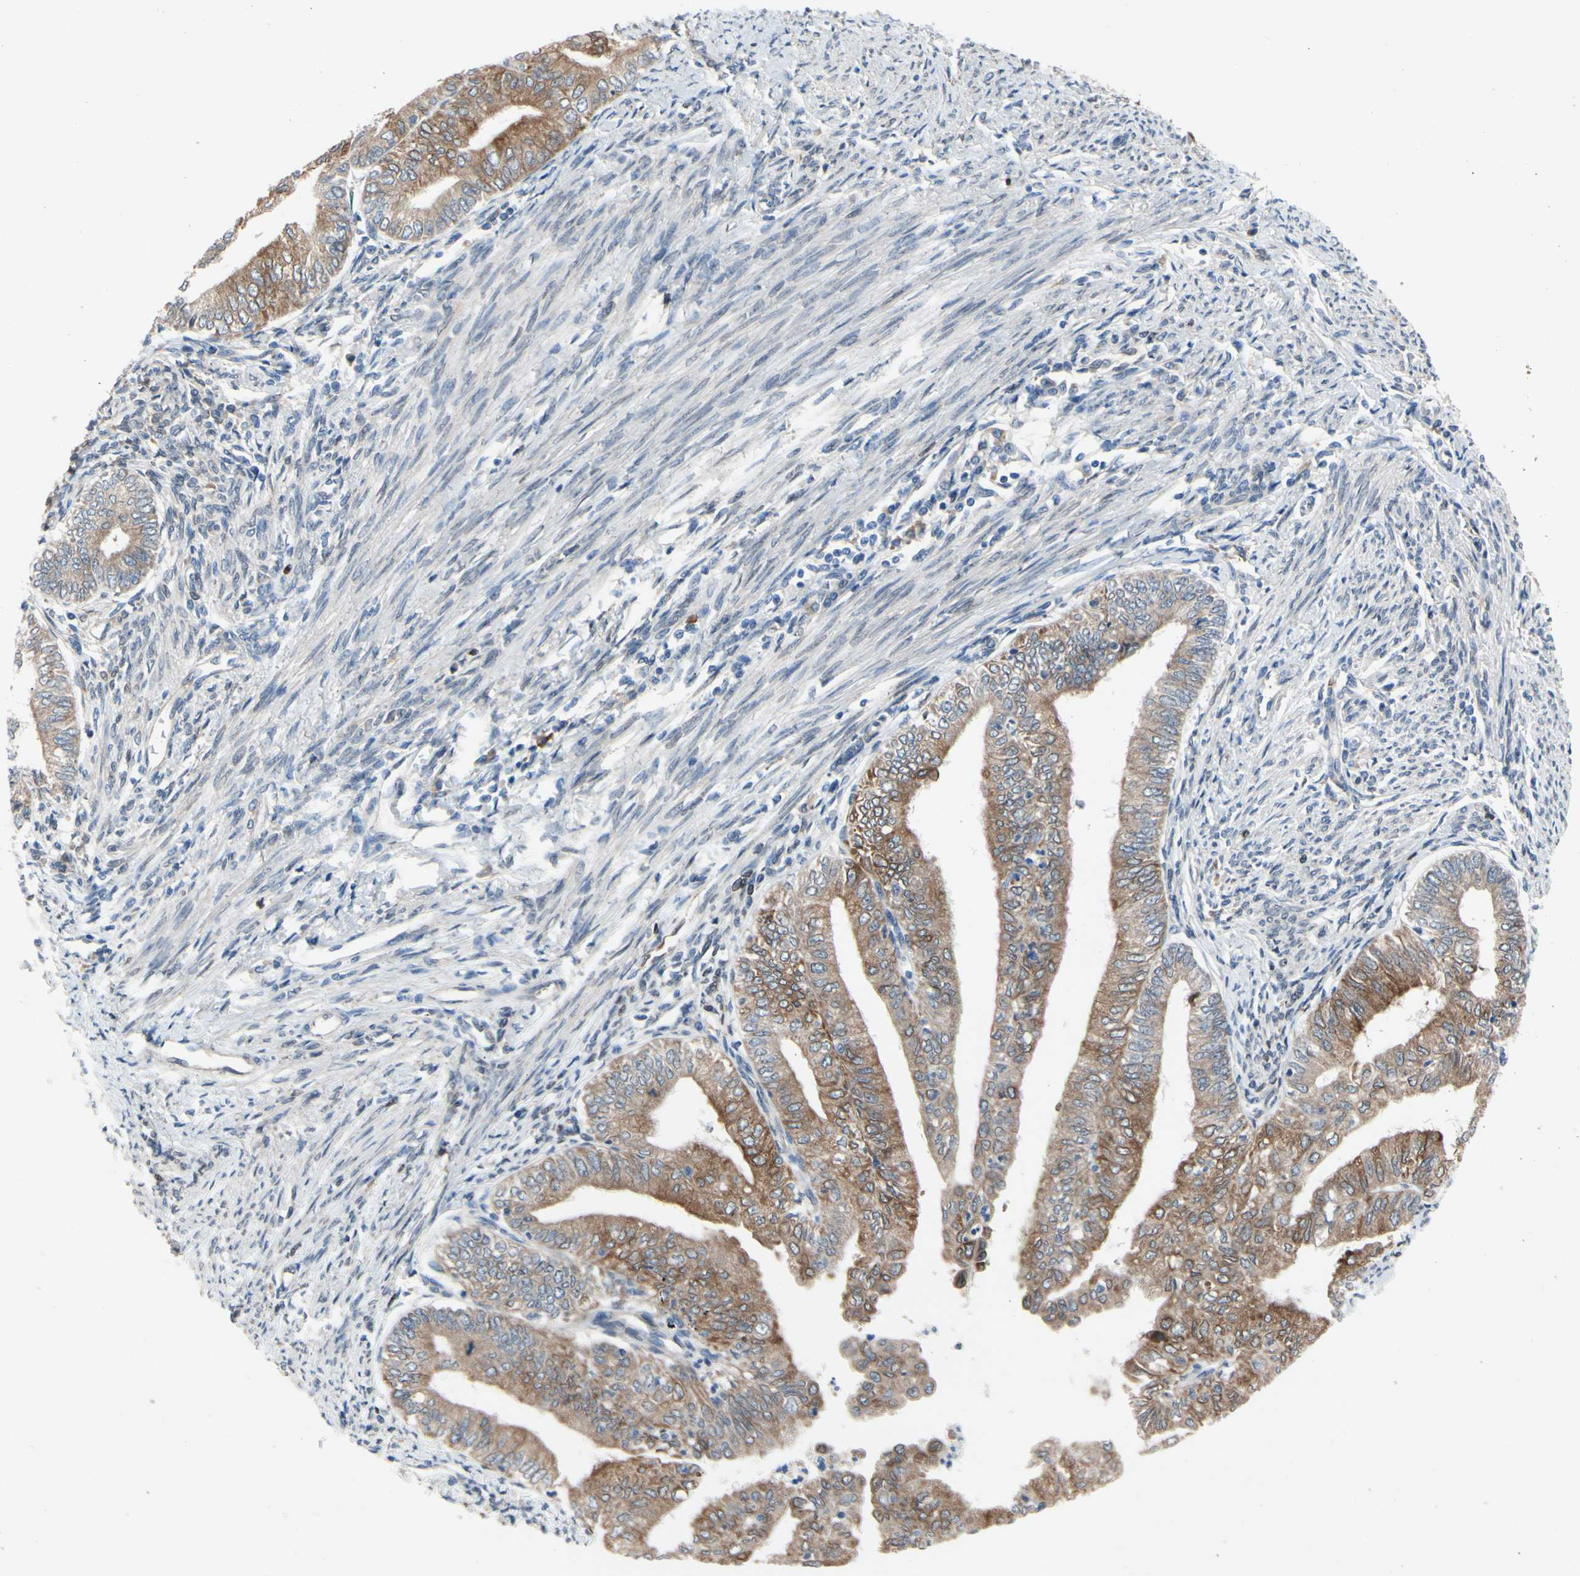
{"staining": {"intensity": "moderate", "quantity": ">75%", "location": "cytoplasmic/membranous"}, "tissue": "endometrial cancer", "cell_type": "Tumor cells", "image_type": "cancer", "snomed": [{"axis": "morphology", "description": "Adenocarcinoma, NOS"}, {"axis": "topography", "description": "Endometrium"}], "caption": "Endometrial adenocarcinoma stained for a protein (brown) reveals moderate cytoplasmic/membranous positive expression in about >75% of tumor cells.", "gene": "PRXL2A", "patient": {"sex": "female", "age": 66}}